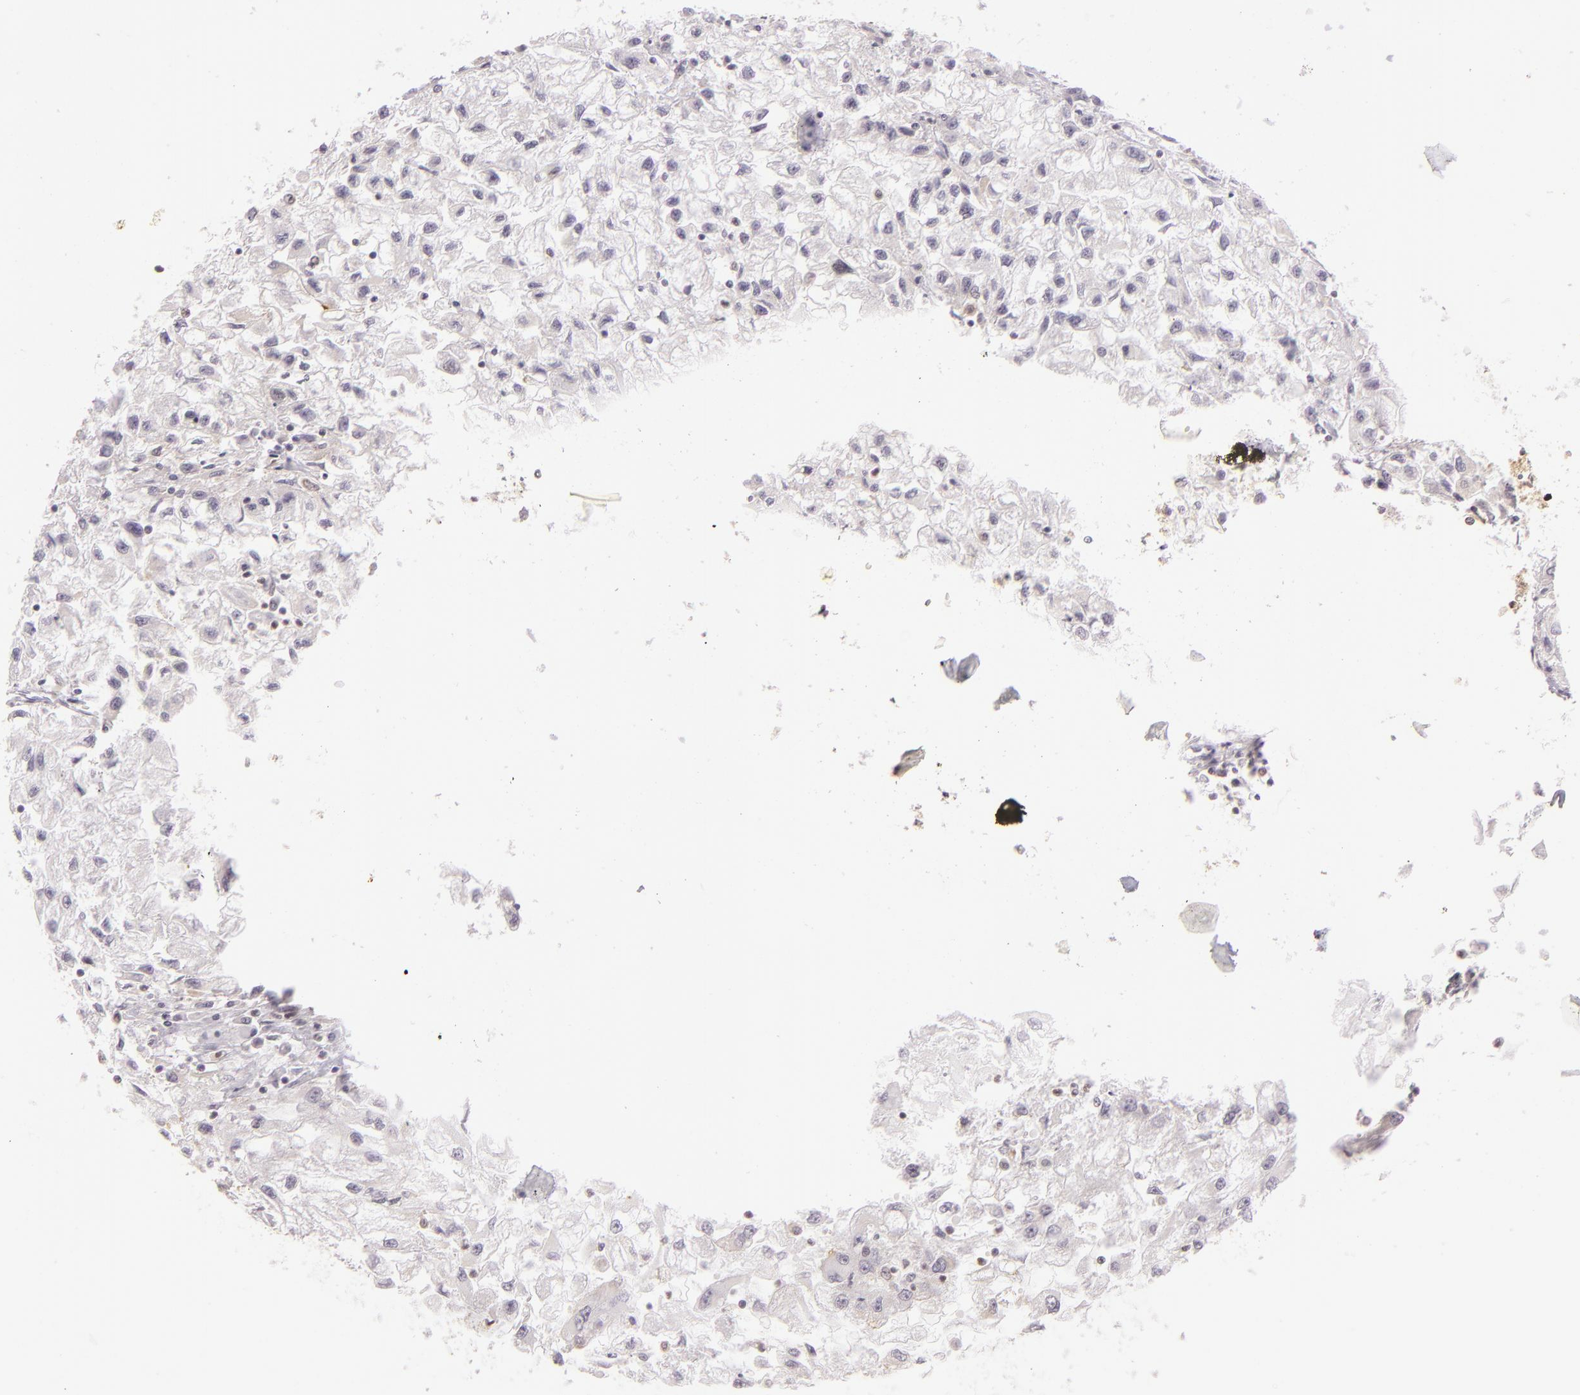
{"staining": {"intensity": "weak", "quantity": "<25%", "location": "cytoplasmic/membranous"}, "tissue": "renal cancer", "cell_type": "Tumor cells", "image_type": "cancer", "snomed": [{"axis": "morphology", "description": "Adenocarcinoma, NOS"}, {"axis": "topography", "description": "Kidney"}], "caption": "This is an immunohistochemistry (IHC) histopathology image of human renal cancer (adenocarcinoma). There is no staining in tumor cells.", "gene": "IMPDH1", "patient": {"sex": "male", "age": 59}}